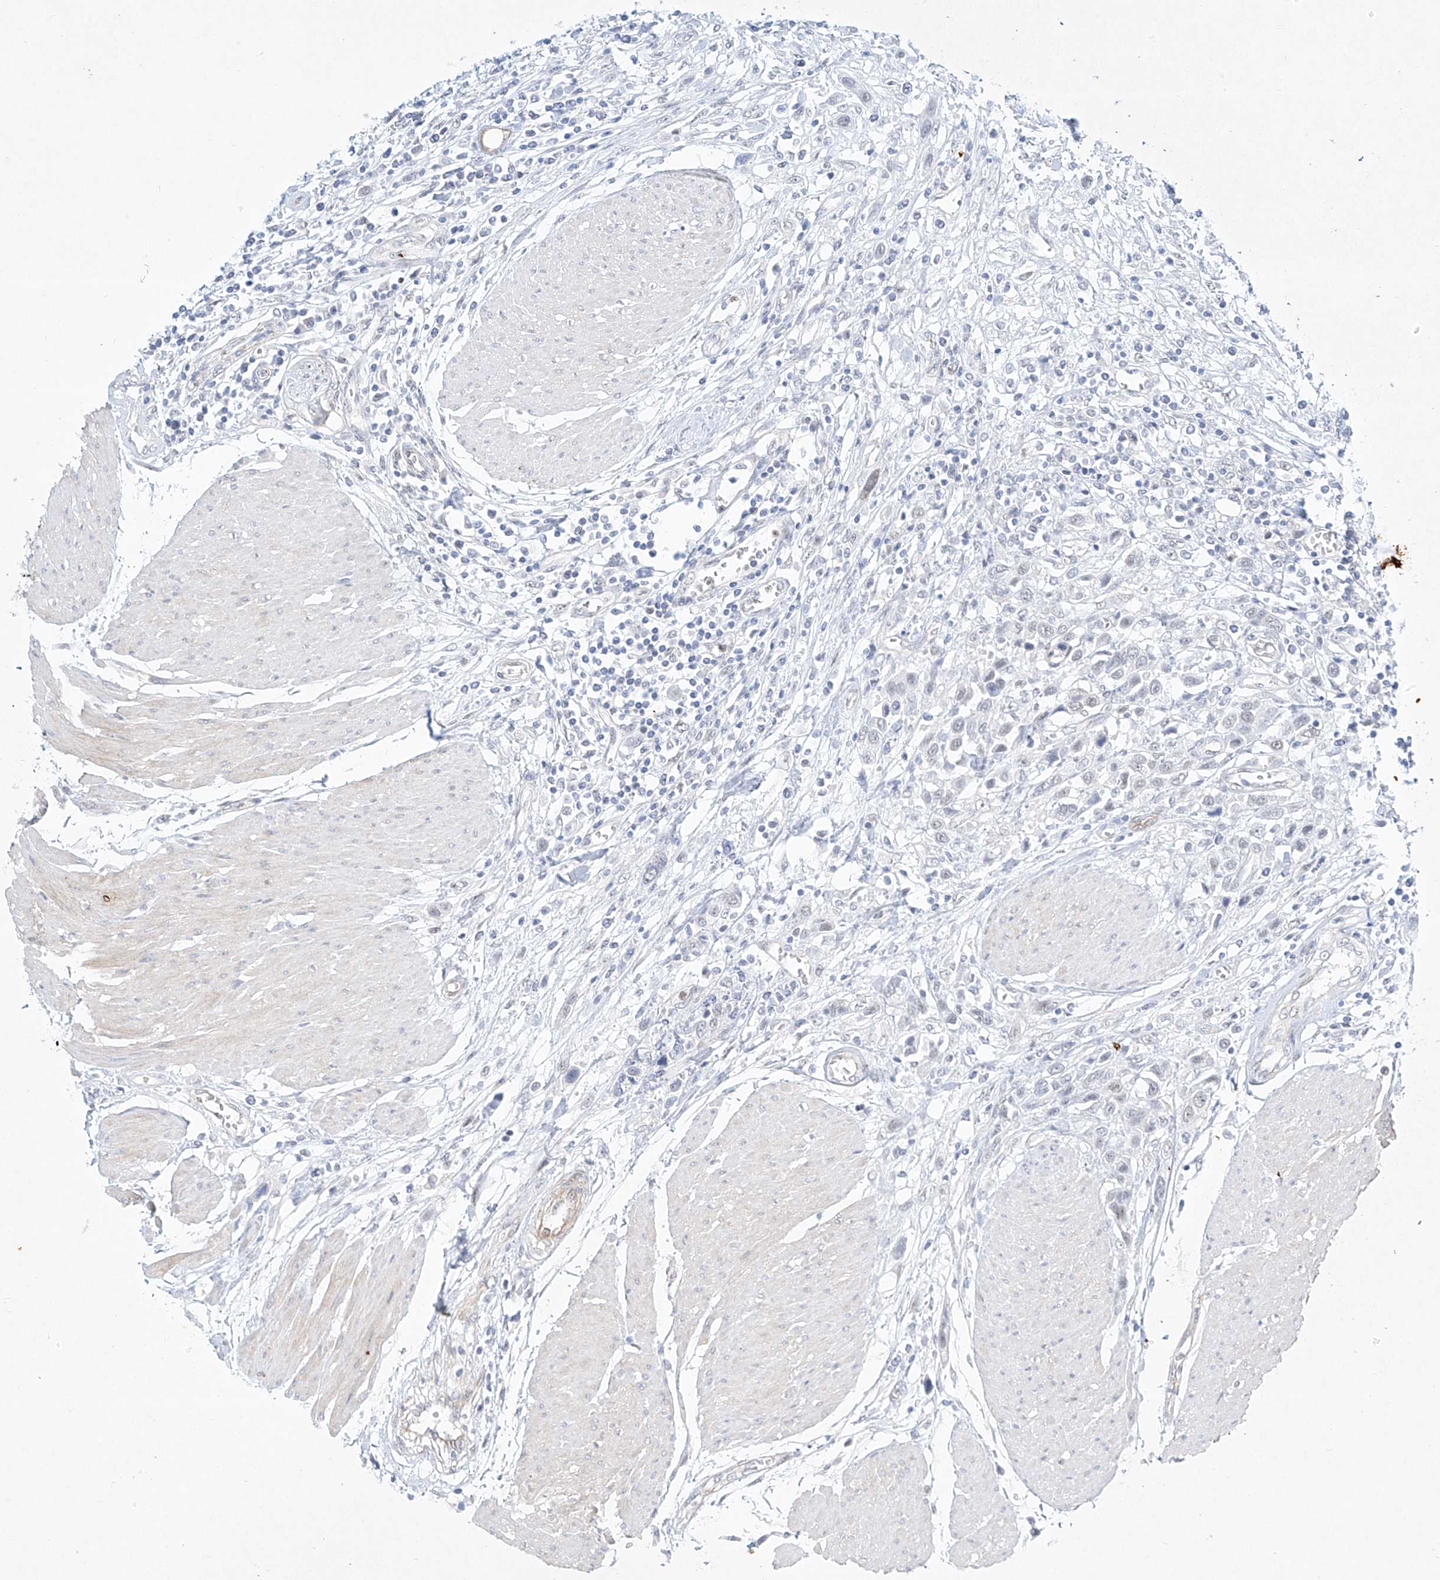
{"staining": {"intensity": "negative", "quantity": "none", "location": "none"}, "tissue": "urothelial cancer", "cell_type": "Tumor cells", "image_type": "cancer", "snomed": [{"axis": "morphology", "description": "Urothelial carcinoma, High grade"}, {"axis": "topography", "description": "Urinary bladder"}], "caption": "DAB immunohistochemical staining of human urothelial carcinoma (high-grade) displays no significant positivity in tumor cells.", "gene": "REEP2", "patient": {"sex": "male", "age": 50}}